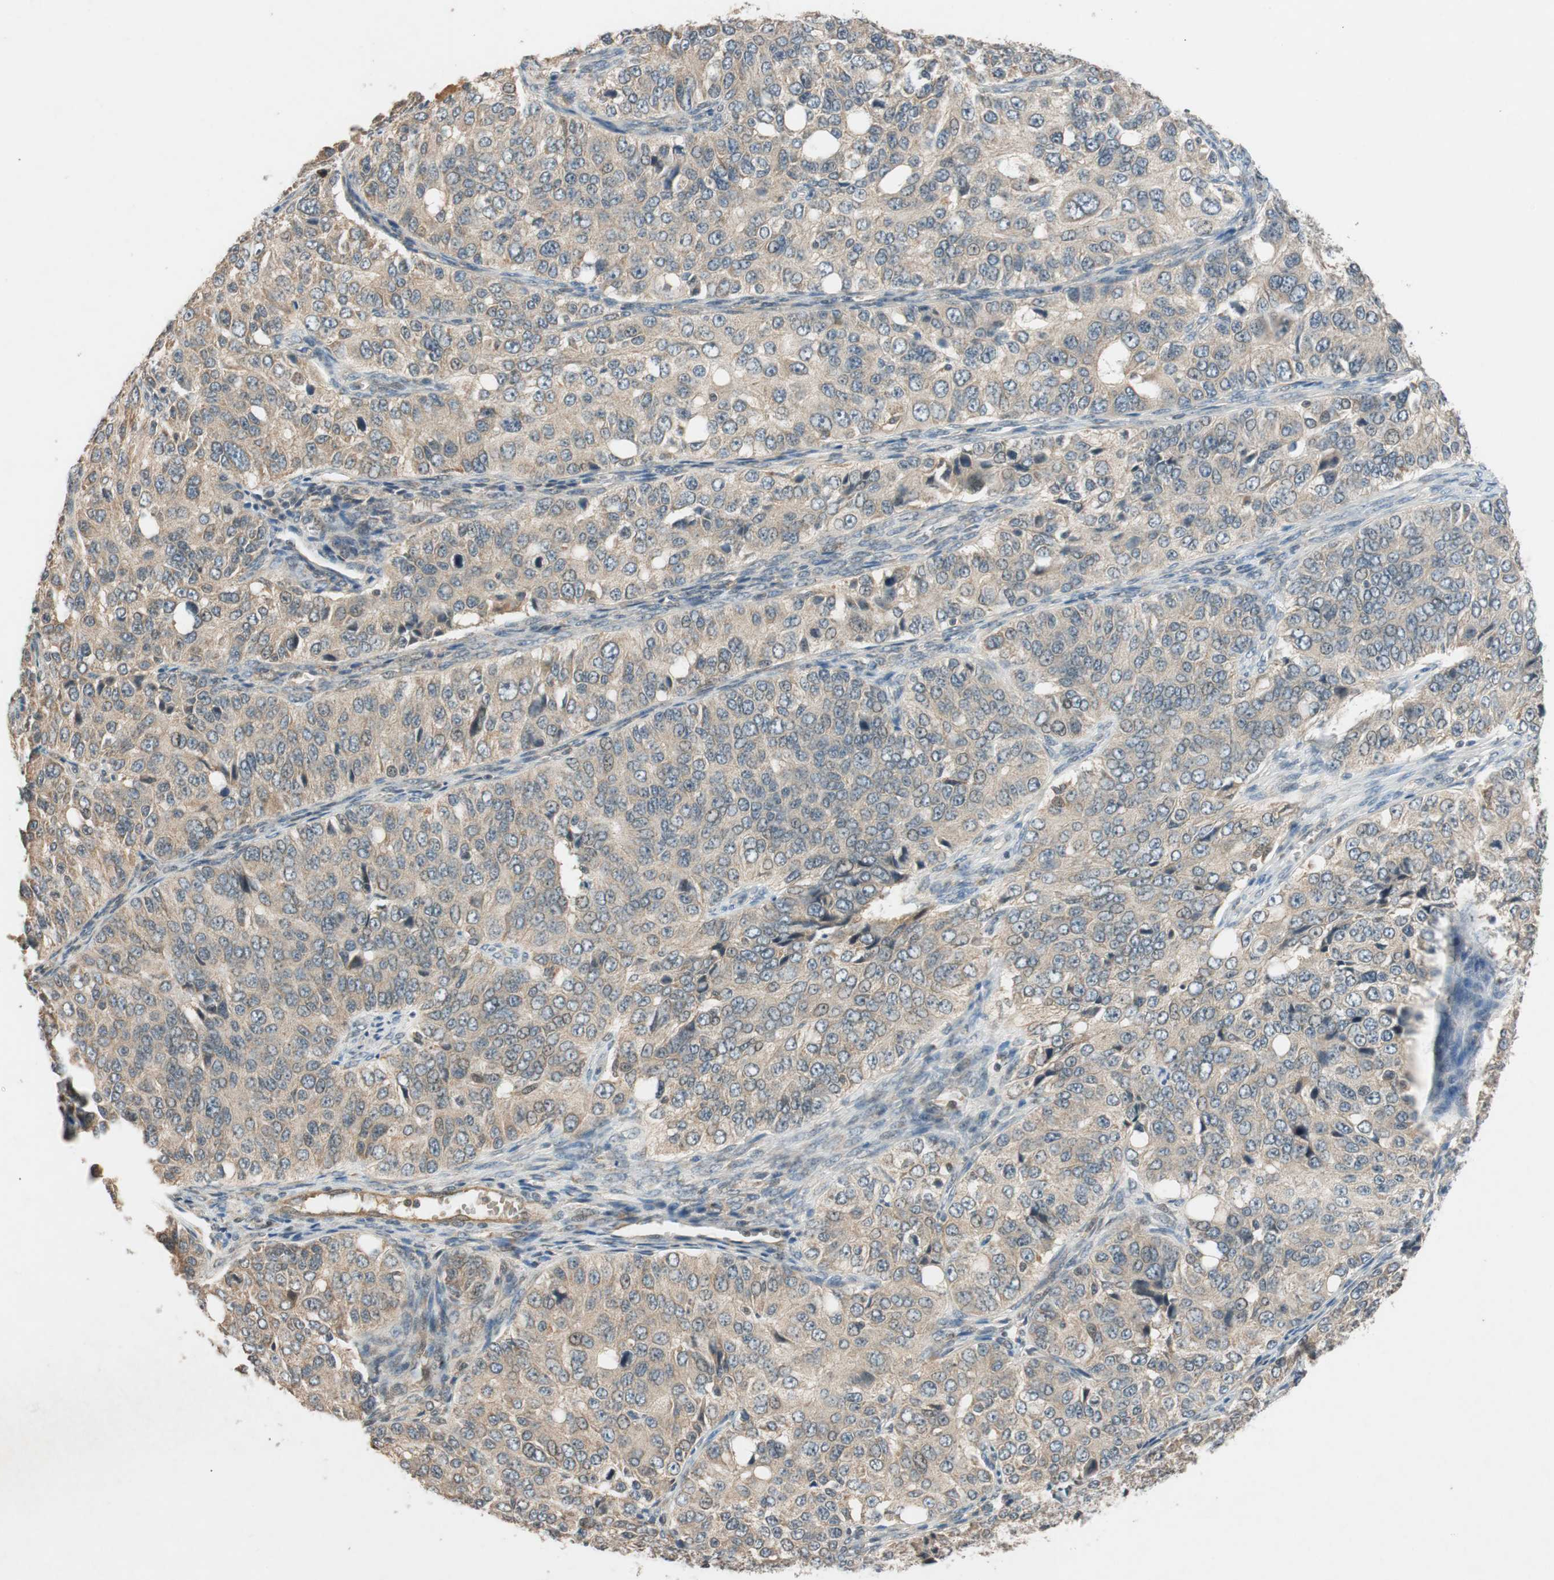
{"staining": {"intensity": "weak", "quantity": ">75%", "location": "cytoplasmic/membranous"}, "tissue": "ovarian cancer", "cell_type": "Tumor cells", "image_type": "cancer", "snomed": [{"axis": "morphology", "description": "Carcinoma, endometroid"}, {"axis": "topography", "description": "Ovary"}], "caption": "Human ovarian cancer stained with a protein marker reveals weak staining in tumor cells.", "gene": "GLB1", "patient": {"sex": "female", "age": 51}}